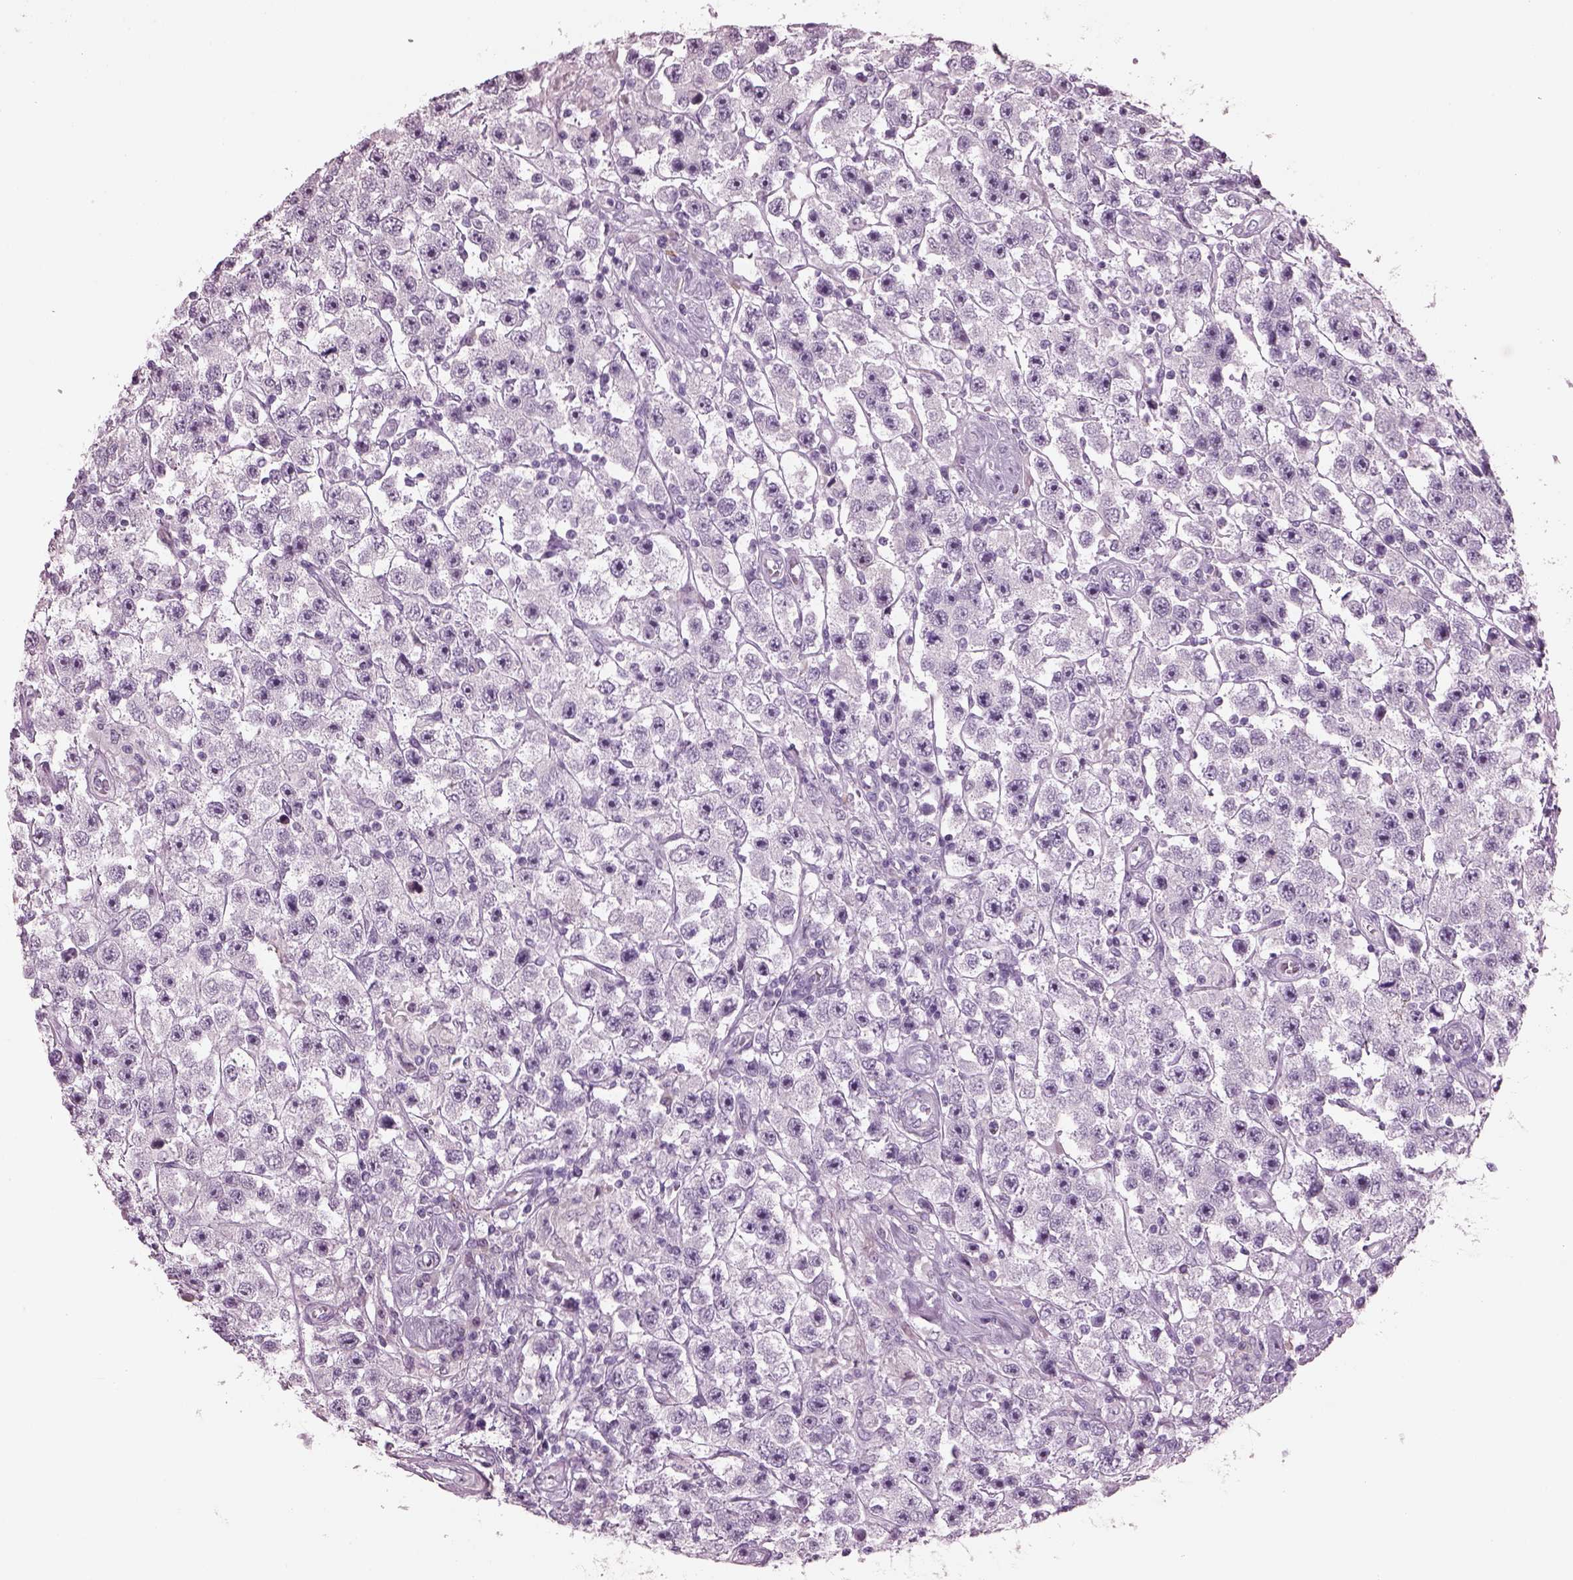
{"staining": {"intensity": "negative", "quantity": "none", "location": "none"}, "tissue": "testis cancer", "cell_type": "Tumor cells", "image_type": "cancer", "snomed": [{"axis": "morphology", "description": "Seminoma, NOS"}, {"axis": "topography", "description": "Testis"}], "caption": "Tumor cells are negative for protein expression in human testis cancer (seminoma).", "gene": "CYLC1", "patient": {"sex": "male", "age": 45}}